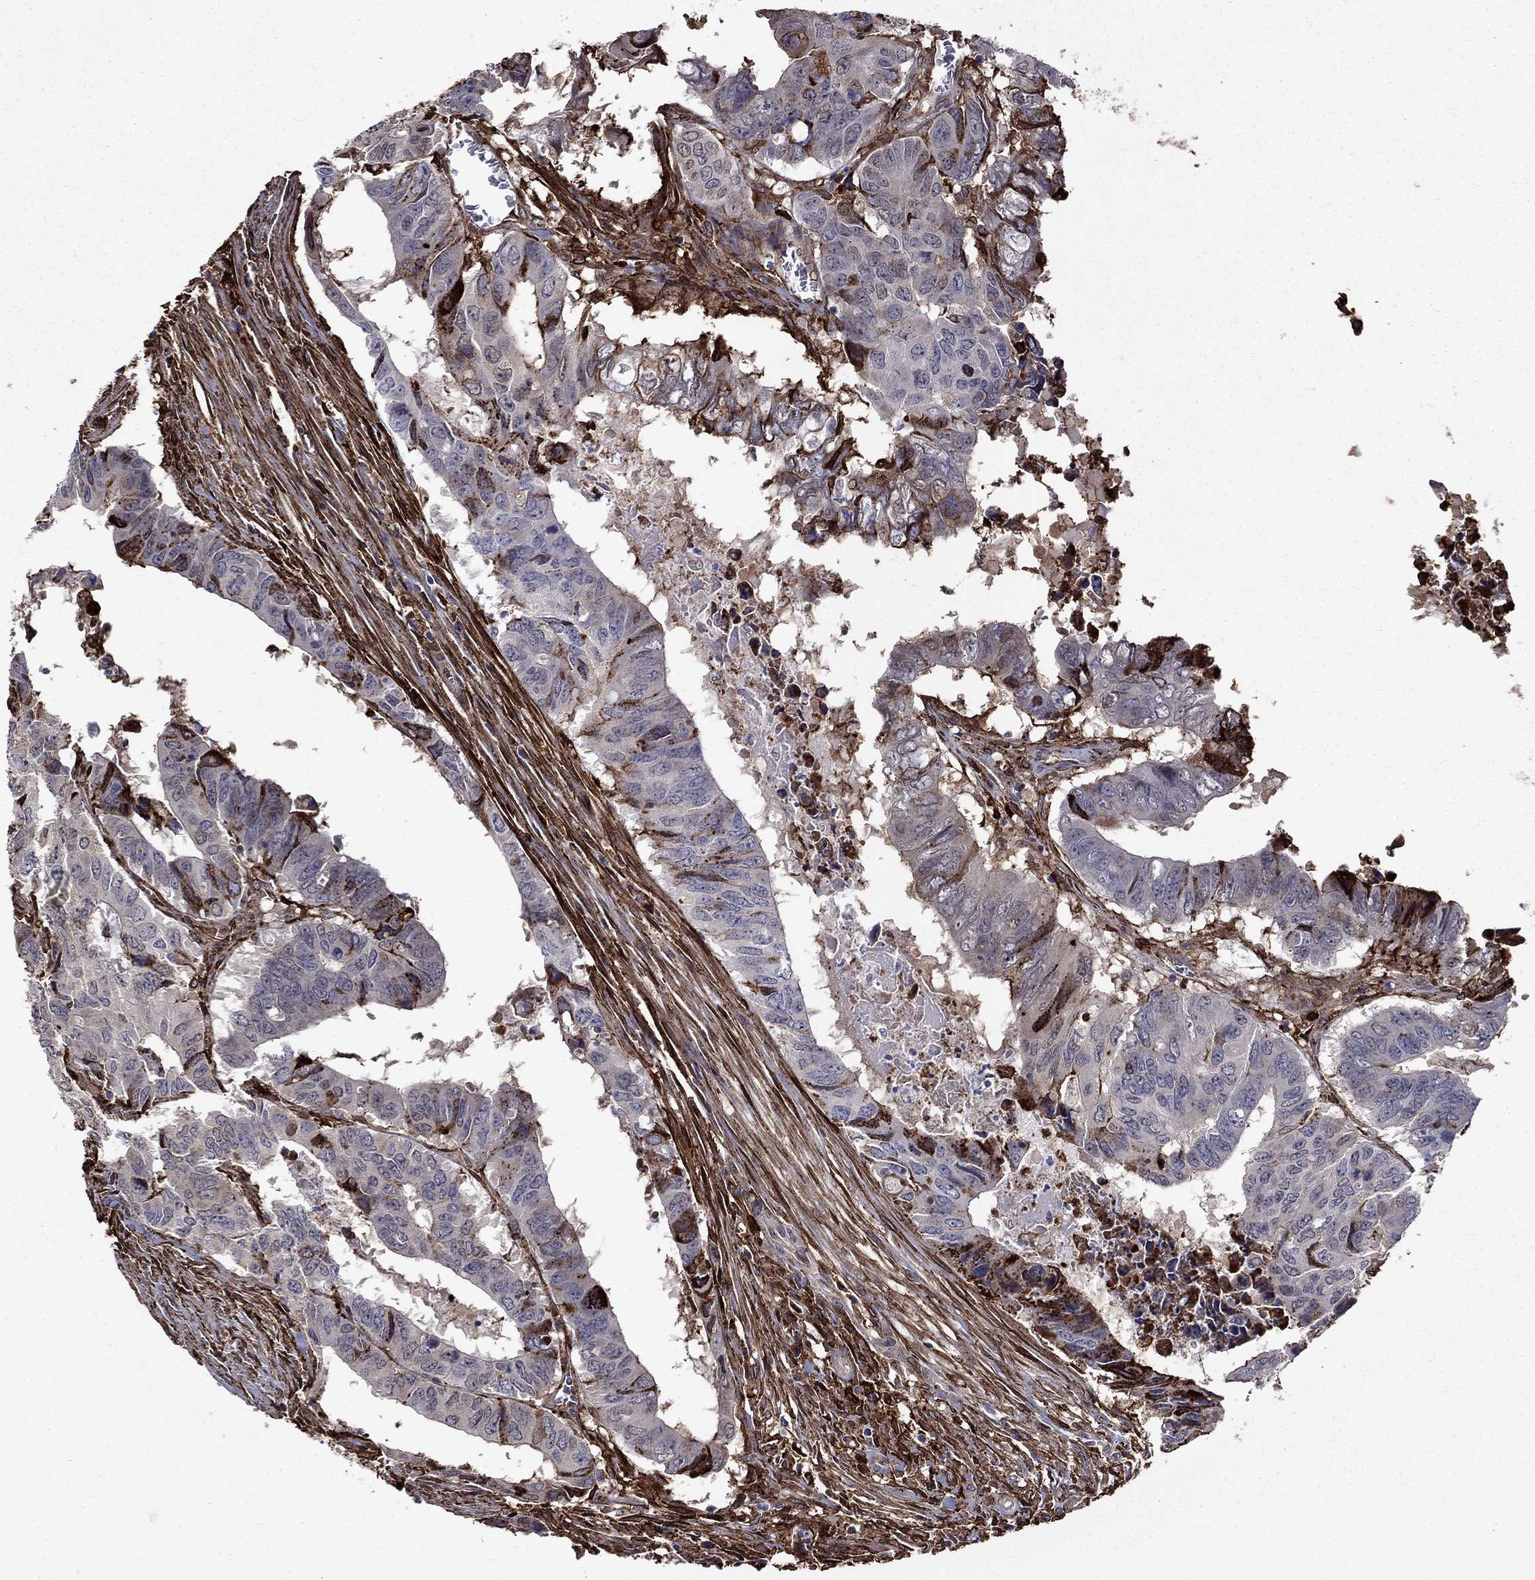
{"staining": {"intensity": "negative", "quantity": "none", "location": "none"}, "tissue": "colorectal cancer", "cell_type": "Tumor cells", "image_type": "cancer", "snomed": [{"axis": "morphology", "description": "Adenocarcinoma, NOS"}, {"axis": "topography", "description": "Colon"}], "caption": "Histopathology image shows no protein staining in tumor cells of colorectal cancer tissue.", "gene": "PLAU", "patient": {"sex": "male", "age": 79}}